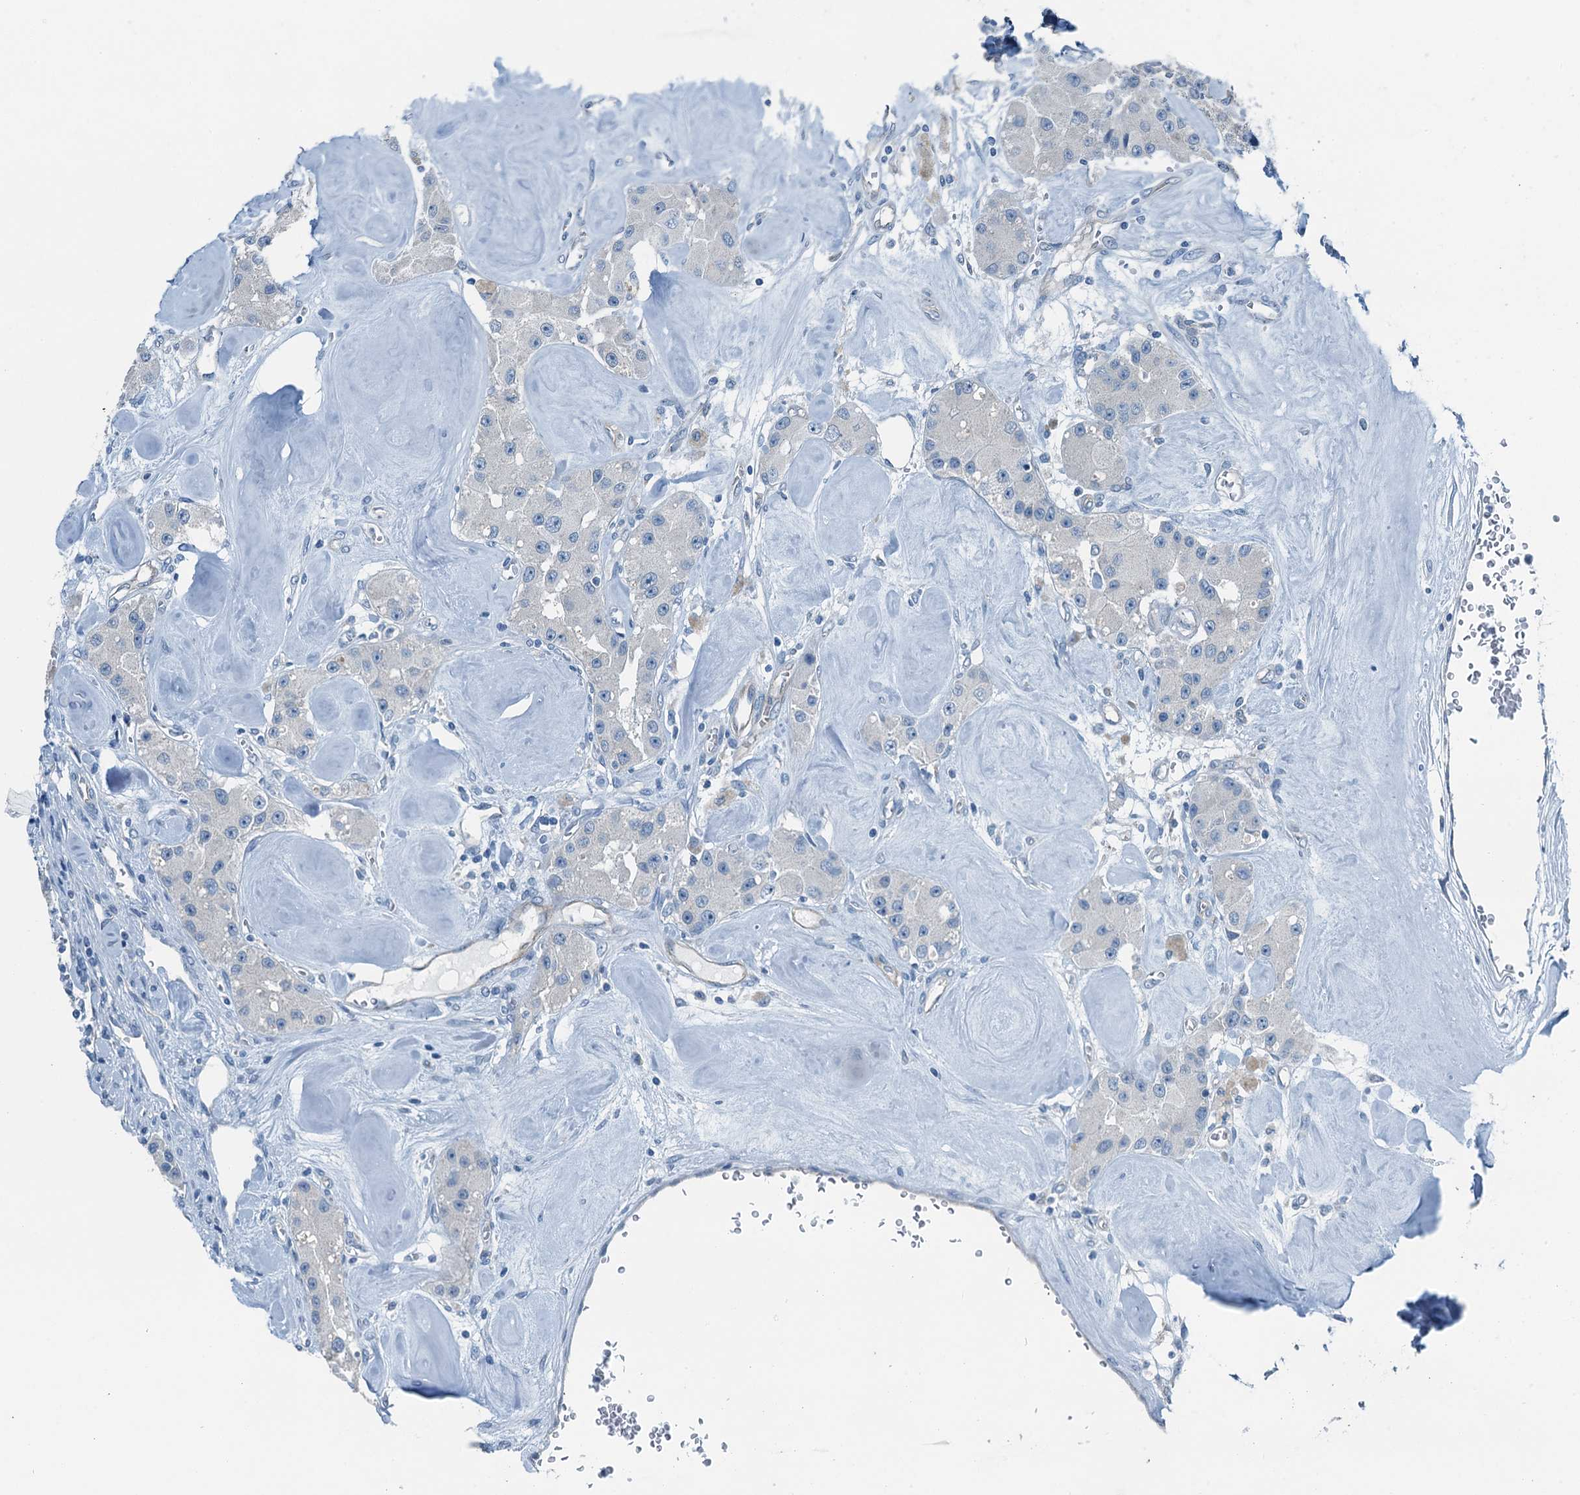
{"staining": {"intensity": "negative", "quantity": "none", "location": "none"}, "tissue": "carcinoid", "cell_type": "Tumor cells", "image_type": "cancer", "snomed": [{"axis": "morphology", "description": "Carcinoid, malignant, NOS"}, {"axis": "topography", "description": "Pancreas"}], "caption": "Immunohistochemistry (IHC) of malignant carcinoid reveals no positivity in tumor cells.", "gene": "GFOD2", "patient": {"sex": "male", "age": 41}}